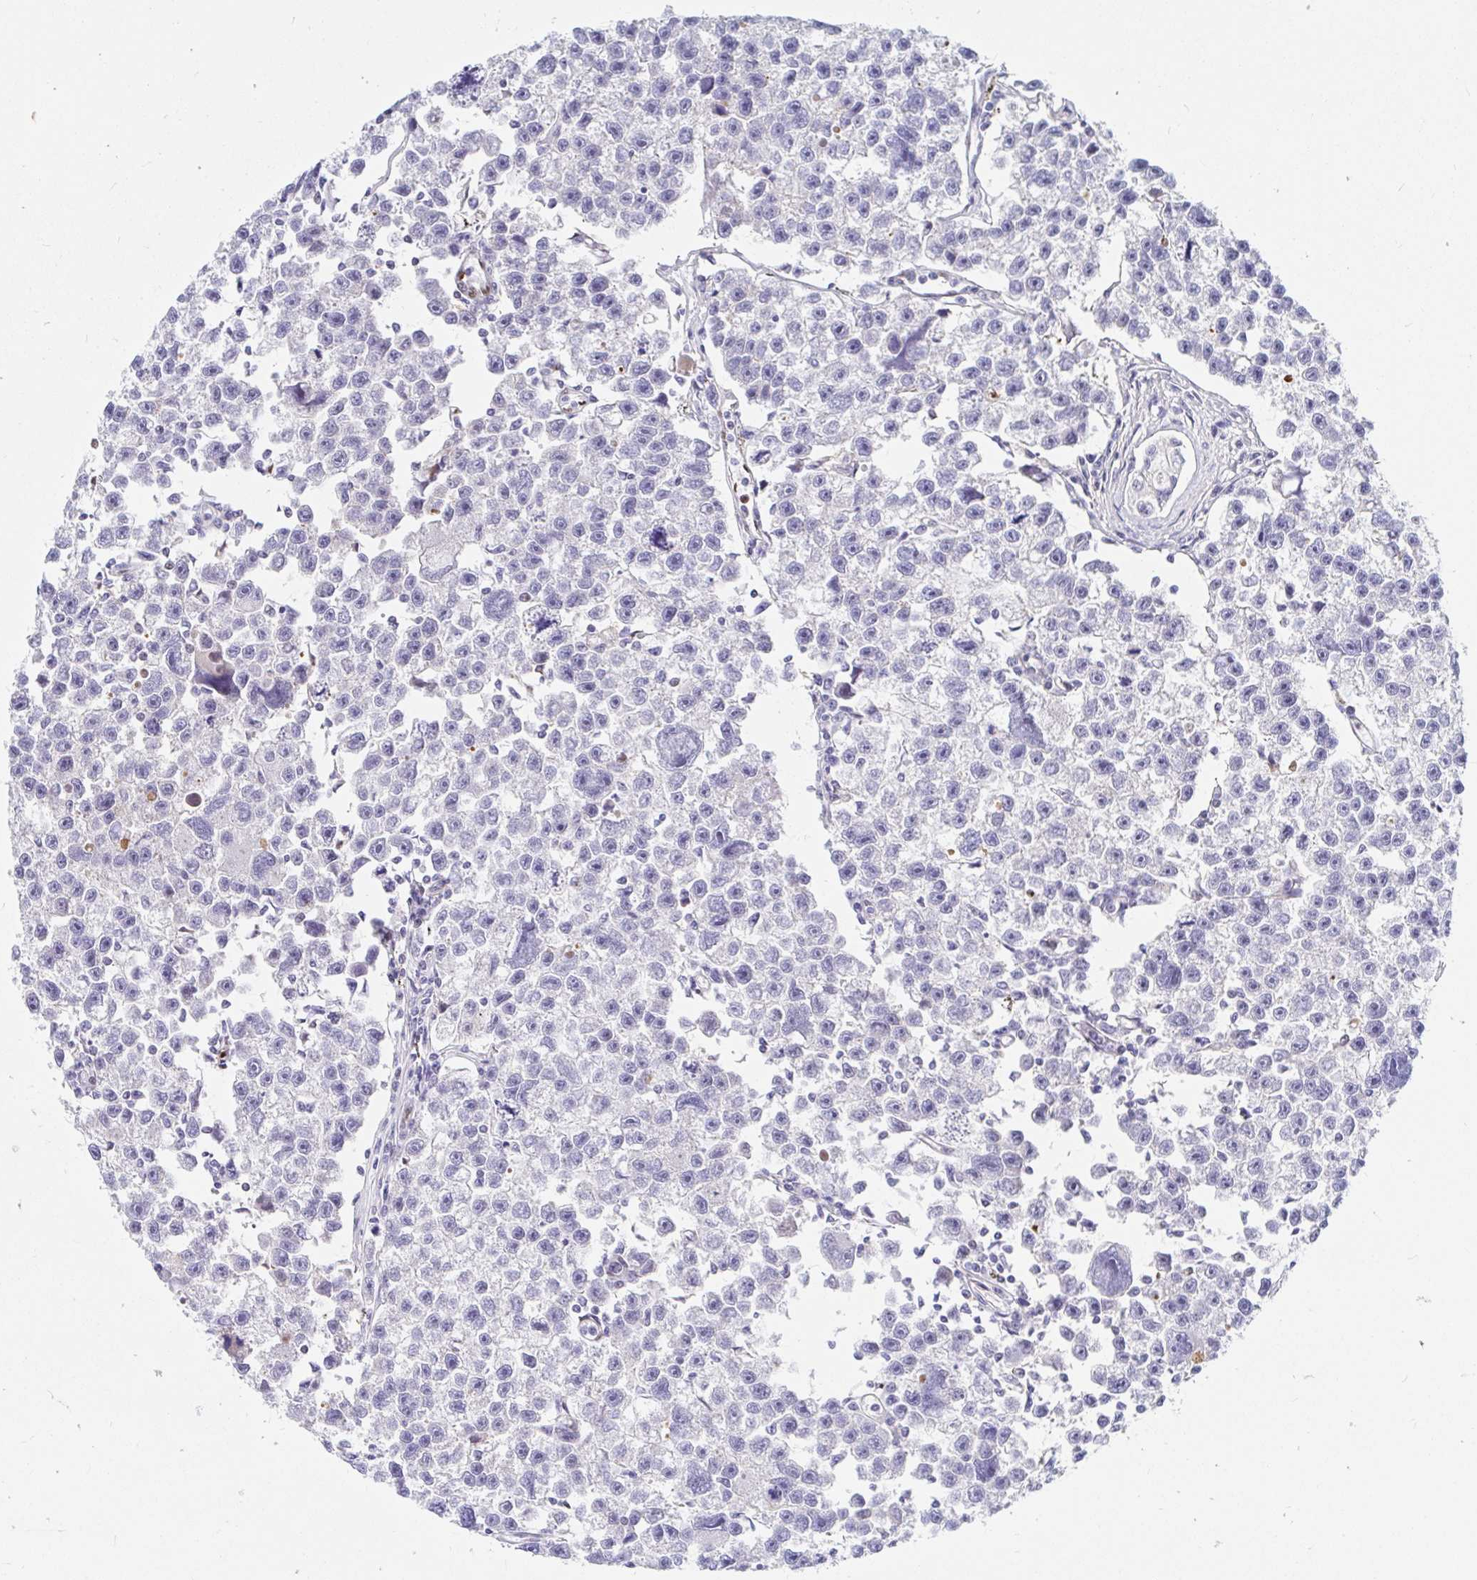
{"staining": {"intensity": "negative", "quantity": "none", "location": "none"}, "tissue": "testis cancer", "cell_type": "Tumor cells", "image_type": "cancer", "snomed": [{"axis": "morphology", "description": "Seminoma, NOS"}, {"axis": "topography", "description": "Testis"}], "caption": "Human testis cancer stained for a protein using IHC demonstrates no expression in tumor cells.", "gene": "HINFP", "patient": {"sex": "male", "age": 26}}